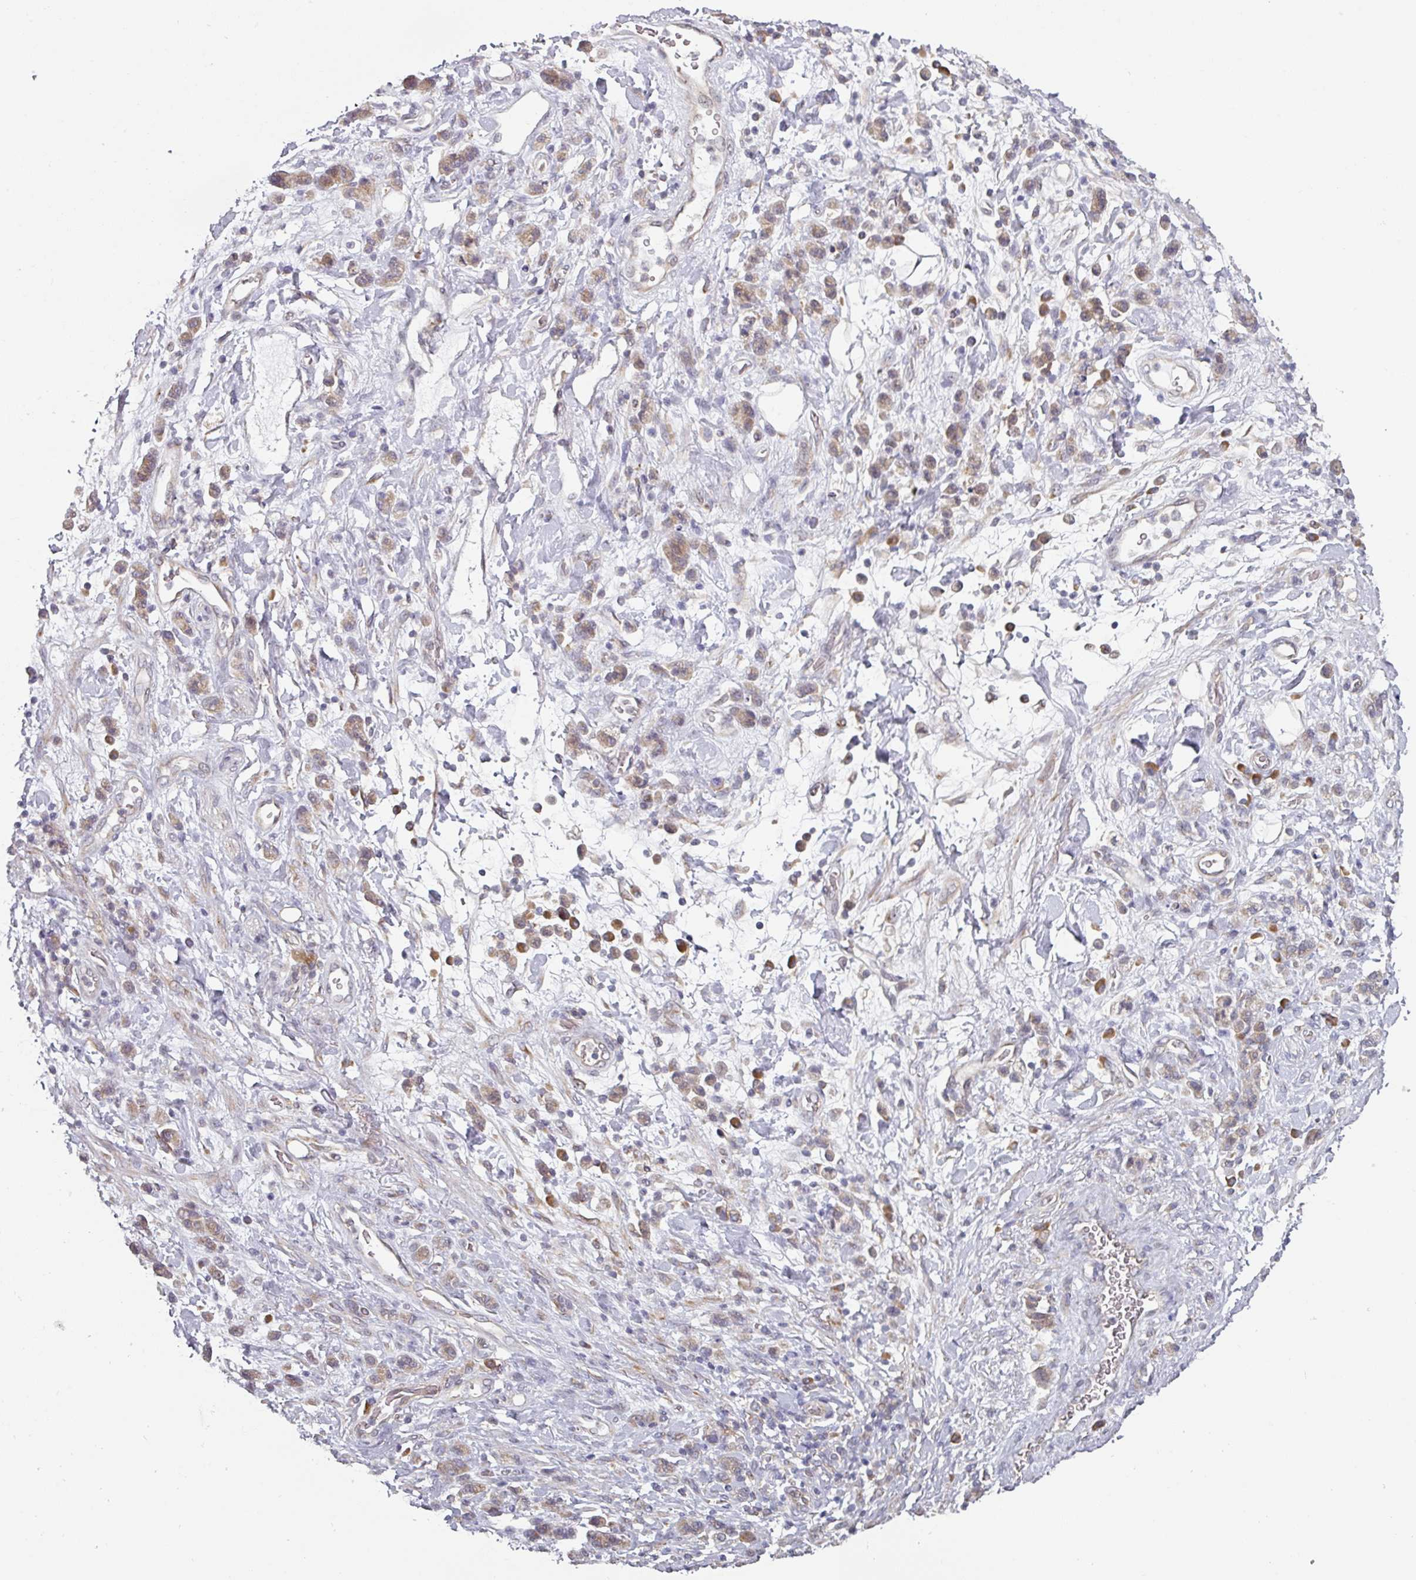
{"staining": {"intensity": "weak", "quantity": ">75%", "location": "cytoplasmic/membranous"}, "tissue": "stomach cancer", "cell_type": "Tumor cells", "image_type": "cancer", "snomed": [{"axis": "morphology", "description": "Adenocarcinoma, NOS"}, {"axis": "topography", "description": "Stomach"}], "caption": "Stomach cancer (adenocarcinoma) stained with a brown dye demonstrates weak cytoplasmic/membranous positive expression in approximately >75% of tumor cells.", "gene": "TAPT1", "patient": {"sex": "male", "age": 77}}